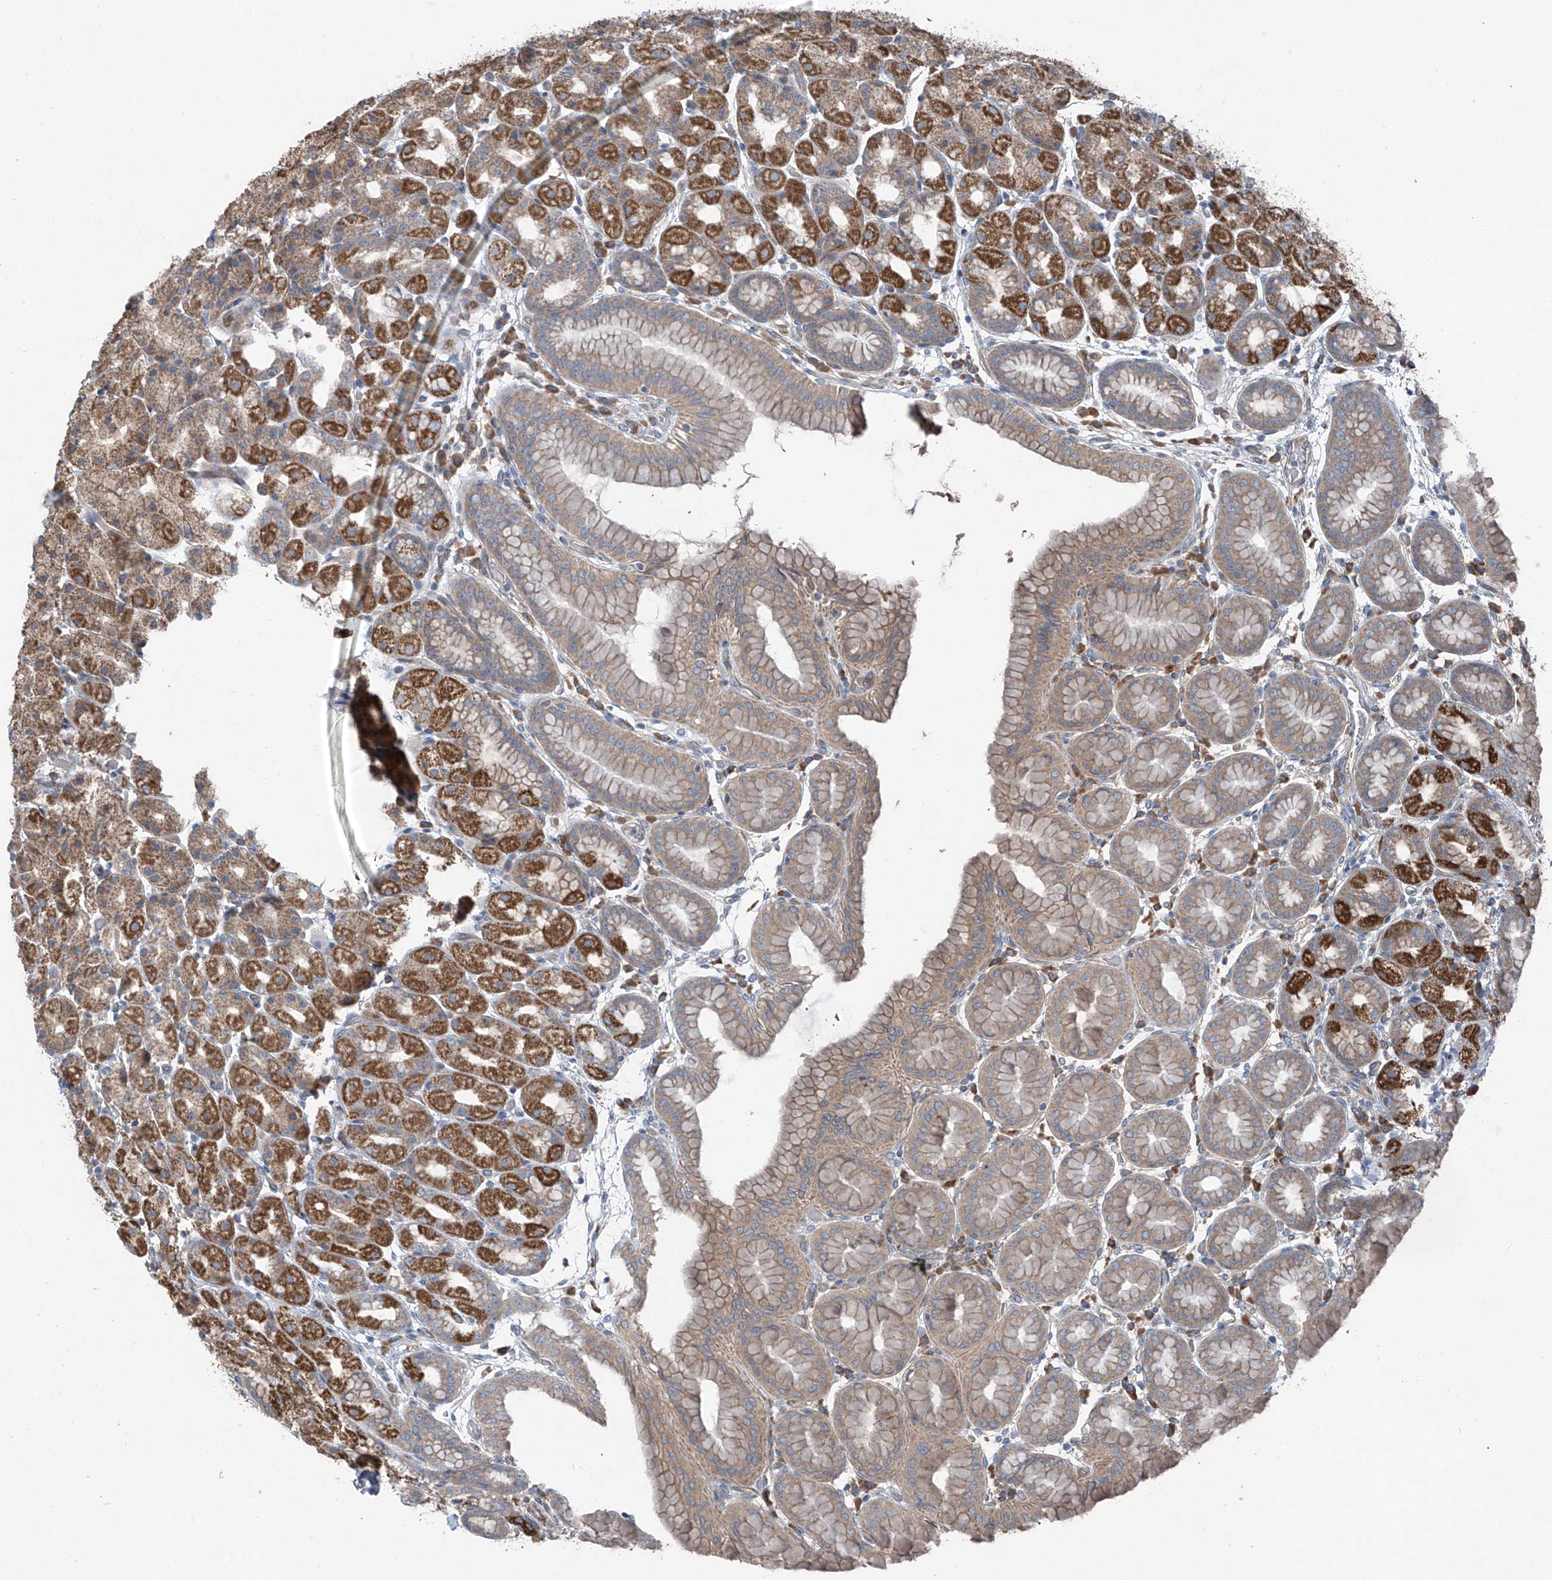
{"staining": {"intensity": "moderate", "quantity": "25%-75%", "location": "cytoplasmic/membranous"}, "tissue": "stomach", "cell_type": "Glandular cells", "image_type": "normal", "snomed": [{"axis": "morphology", "description": "Normal tissue, NOS"}, {"axis": "topography", "description": "Stomach, upper"}], "caption": "A high-resolution image shows immunohistochemistry staining of benign stomach, which exhibits moderate cytoplasmic/membranous staining in about 25%-75% of glandular cells. The protein of interest is shown in brown color, while the nuclei are stained blue.", "gene": "FOXRED2", "patient": {"sex": "male", "age": 68}}